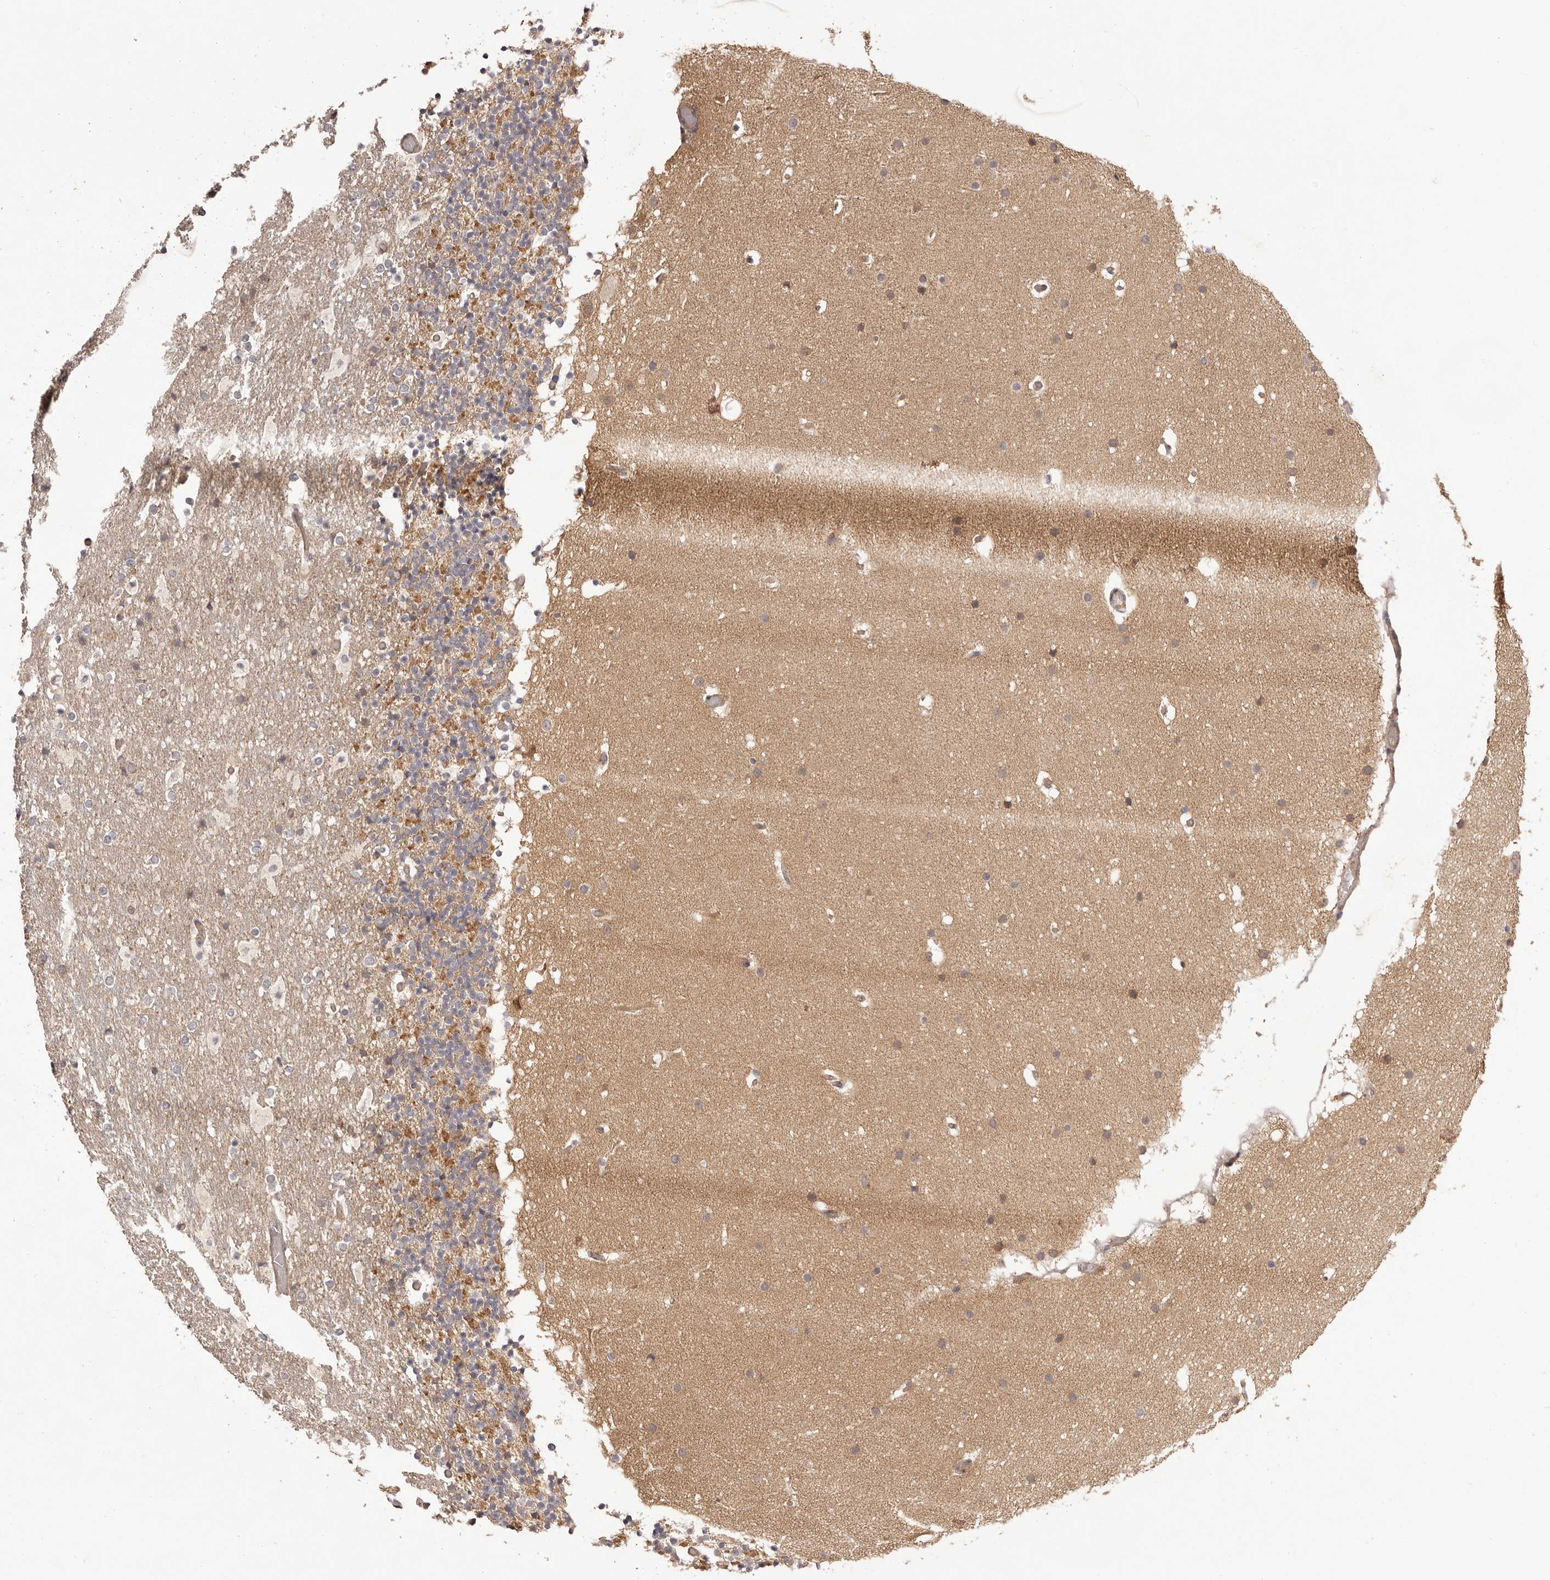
{"staining": {"intensity": "moderate", "quantity": "25%-75%", "location": "cytoplasmic/membranous"}, "tissue": "cerebellum", "cell_type": "Cells in granular layer", "image_type": "normal", "snomed": [{"axis": "morphology", "description": "Normal tissue, NOS"}, {"axis": "topography", "description": "Cerebellum"}], "caption": "Immunohistochemical staining of normal human cerebellum reveals medium levels of moderate cytoplasmic/membranous staining in about 25%-75% of cells in granular layer.", "gene": "UBR2", "patient": {"sex": "male", "age": 57}}